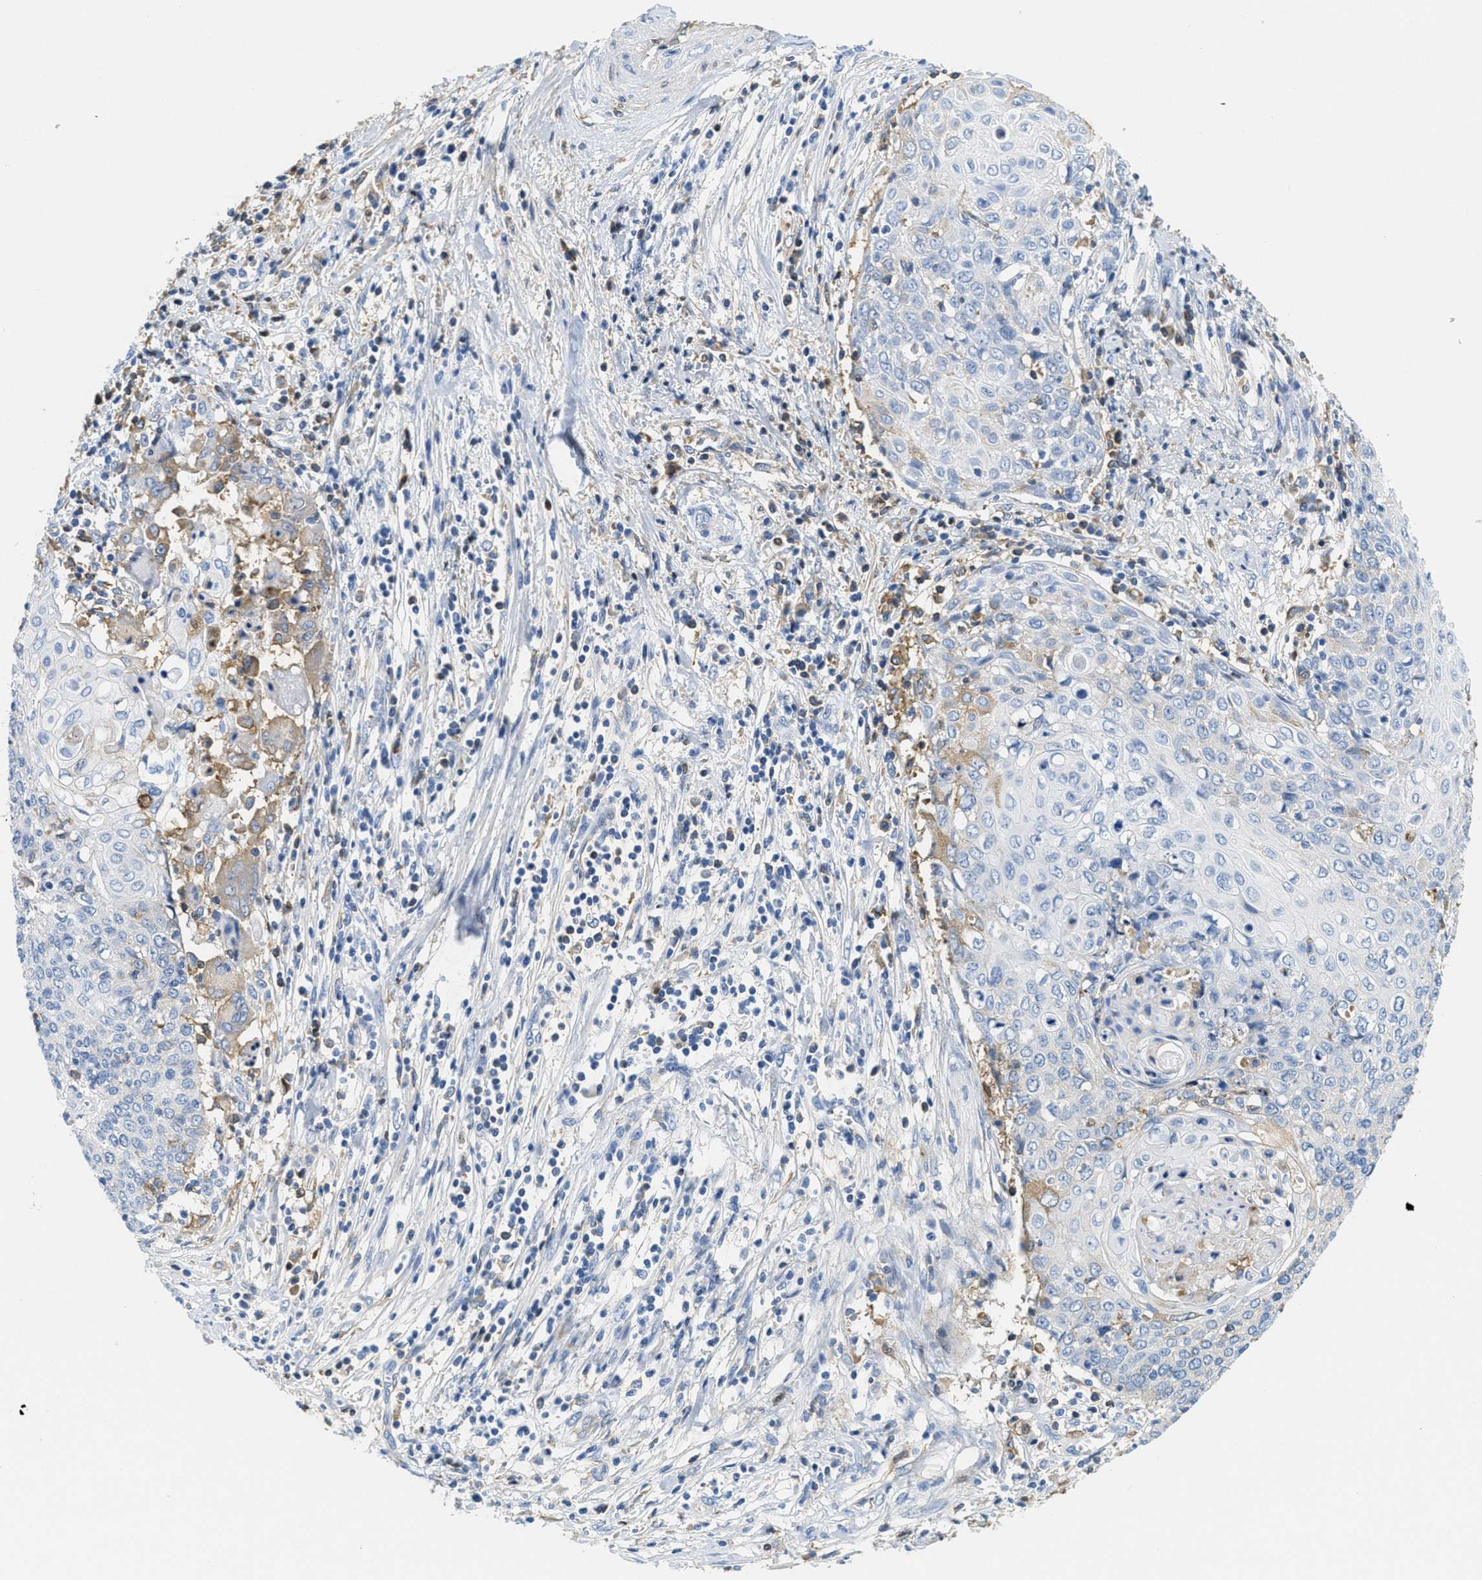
{"staining": {"intensity": "weak", "quantity": "<25%", "location": "cytoplasmic/membranous"}, "tissue": "cervical cancer", "cell_type": "Tumor cells", "image_type": "cancer", "snomed": [{"axis": "morphology", "description": "Squamous cell carcinoma, NOS"}, {"axis": "topography", "description": "Cervix"}], "caption": "High magnification brightfield microscopy of cervical squamous cell carcinoma stained with DAB (3,3'-diaminobenzidine) (brown) and counterstained with hematoxylin (blue): tumor cells show no significant staining.", "gene": "SERPINA1", "patient": {"sex": "female", "age": 39}}